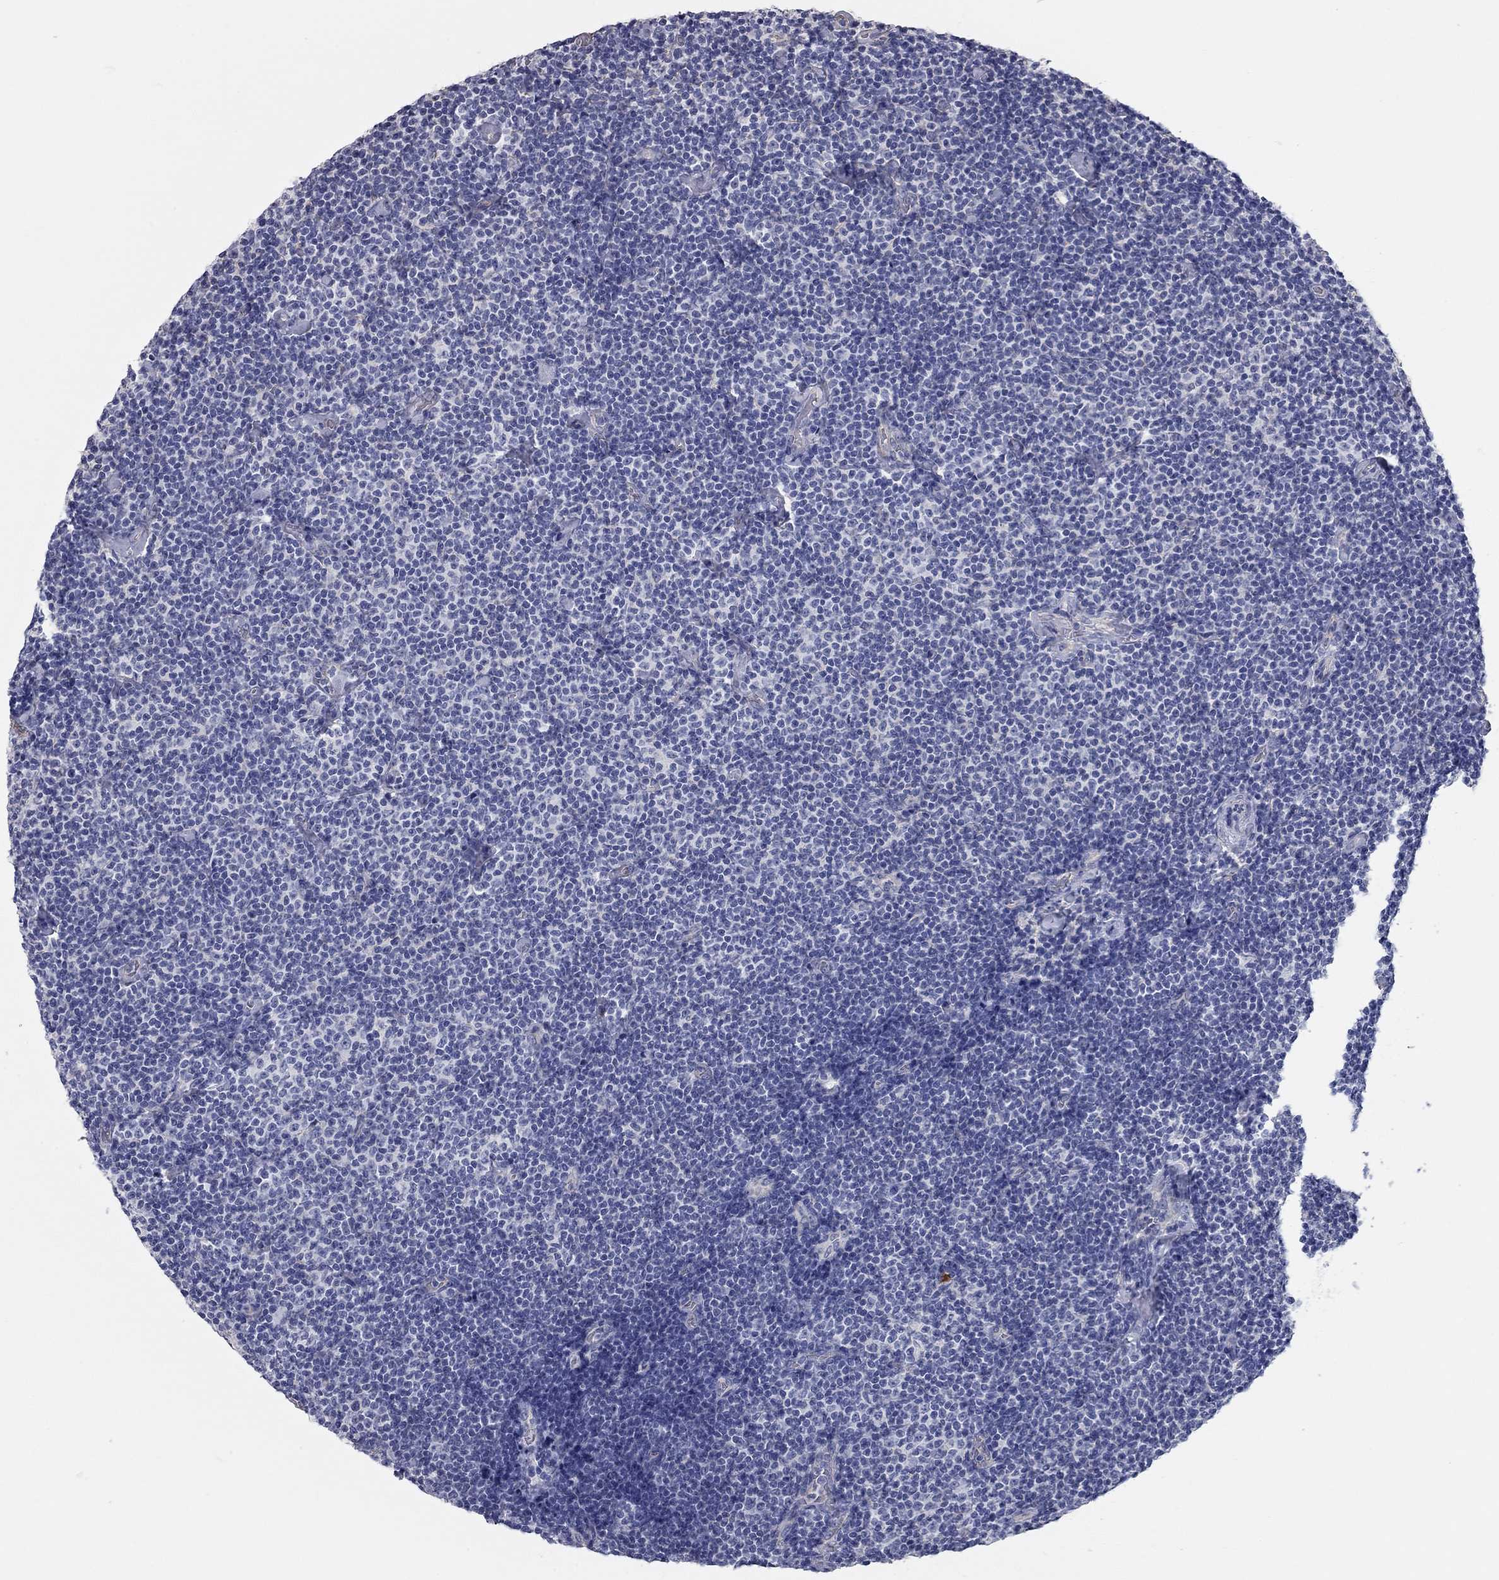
{"staining": {"intensity": "negative", "quantity": "none", "location": "none"}, "tissue": "lymphoma", "cell_type": "Tumor cells", "image_type": "cancer", "snomed": [{"axis": "morphology", "description": "Malignant lymphoma, non-Hodgkin's type, Low grade"}, {"axis": "topography", "description": "Lymph node"}], "caption": "Human lymphoma stained for a protein using IHC displays no positivity in tumor cells.", "gene": "C10orf90", "patient": {"sex": "male", "age": 81}}